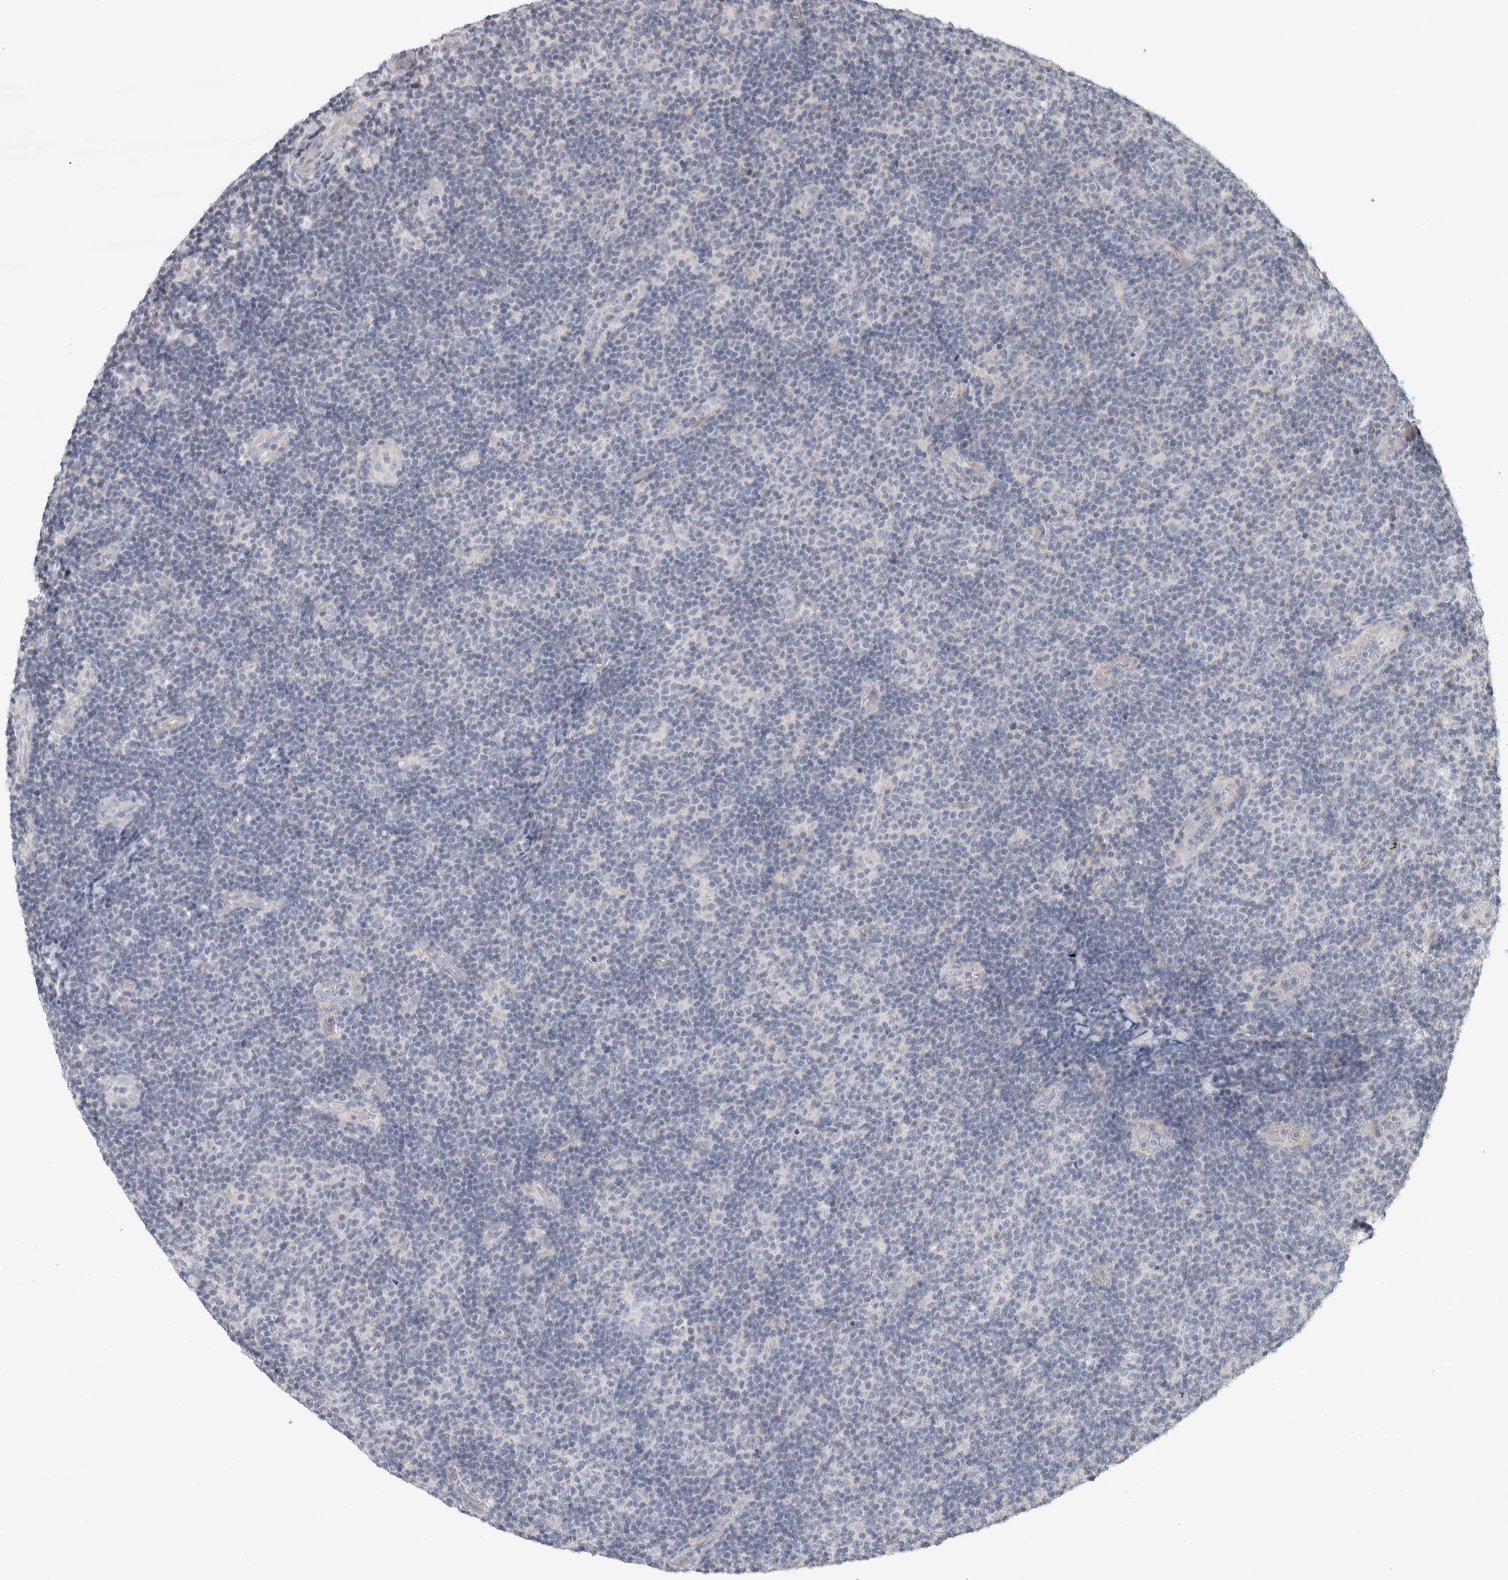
{"staining": {"intensity": "negative", "quantity": "none", "location": "none"}, "tissue": "lymphoma", "cell_type": "Tumor cells", "image_type": "cancer", "snomed": [{"axis": "morphology", "description": "Malignant lymphoma, non-Hodgkin's type, Low grade"}, {"axis": "topography", "description": "Lymph node"}], "caption": "DAB immunohistochemical staining of human lymphoma displays no significant staining in tumor cells. (DAB (3,3'-diaminobenzidine) IHC visualized using brightfield microscopy, high magnification).", "gene": "DCXR", "patient": {"sex": "male", "age": 83}}